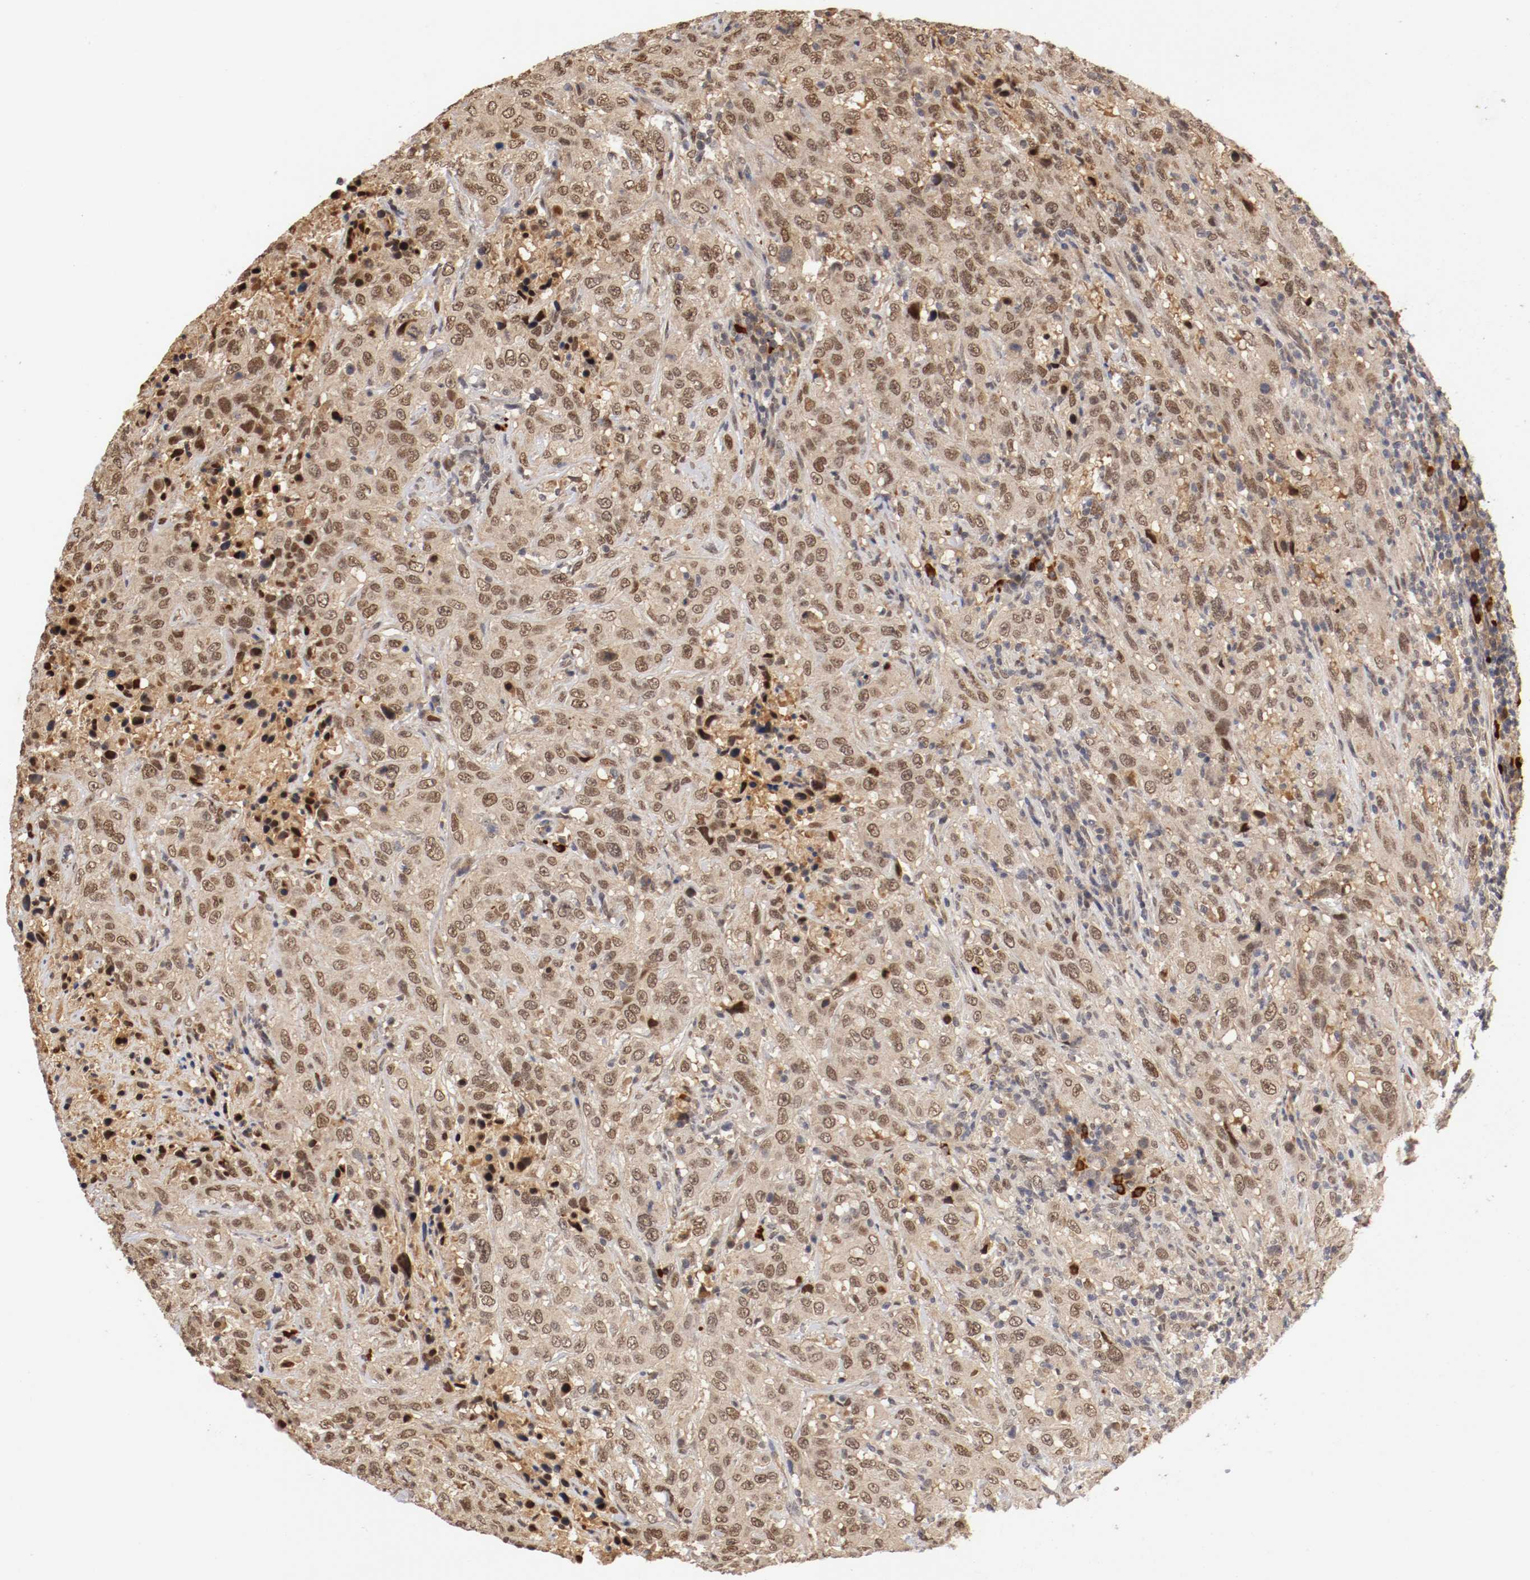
{"staining": {"intensity": "moderate", "quantity": ">75%", "location": "cytoplasmic/membranous,nuclear"}, "tissue": "urothelial cancer", "cell_type": "Tumor cells", "image_type": "cancer", "snomed": [{"axis": "morphology", "description": "Urothelial carcinoma, High grade"}, {"axis": "topography", "description": "Urinary bladder"}], "caption": "Protein staining reveals moderate cytoplasmic/membranous and nuclear expression in about >75% of tumor cells in urothelial cancer.", "gene": "DNMT3B", "patient": {"sex": "male", "age": 61}}